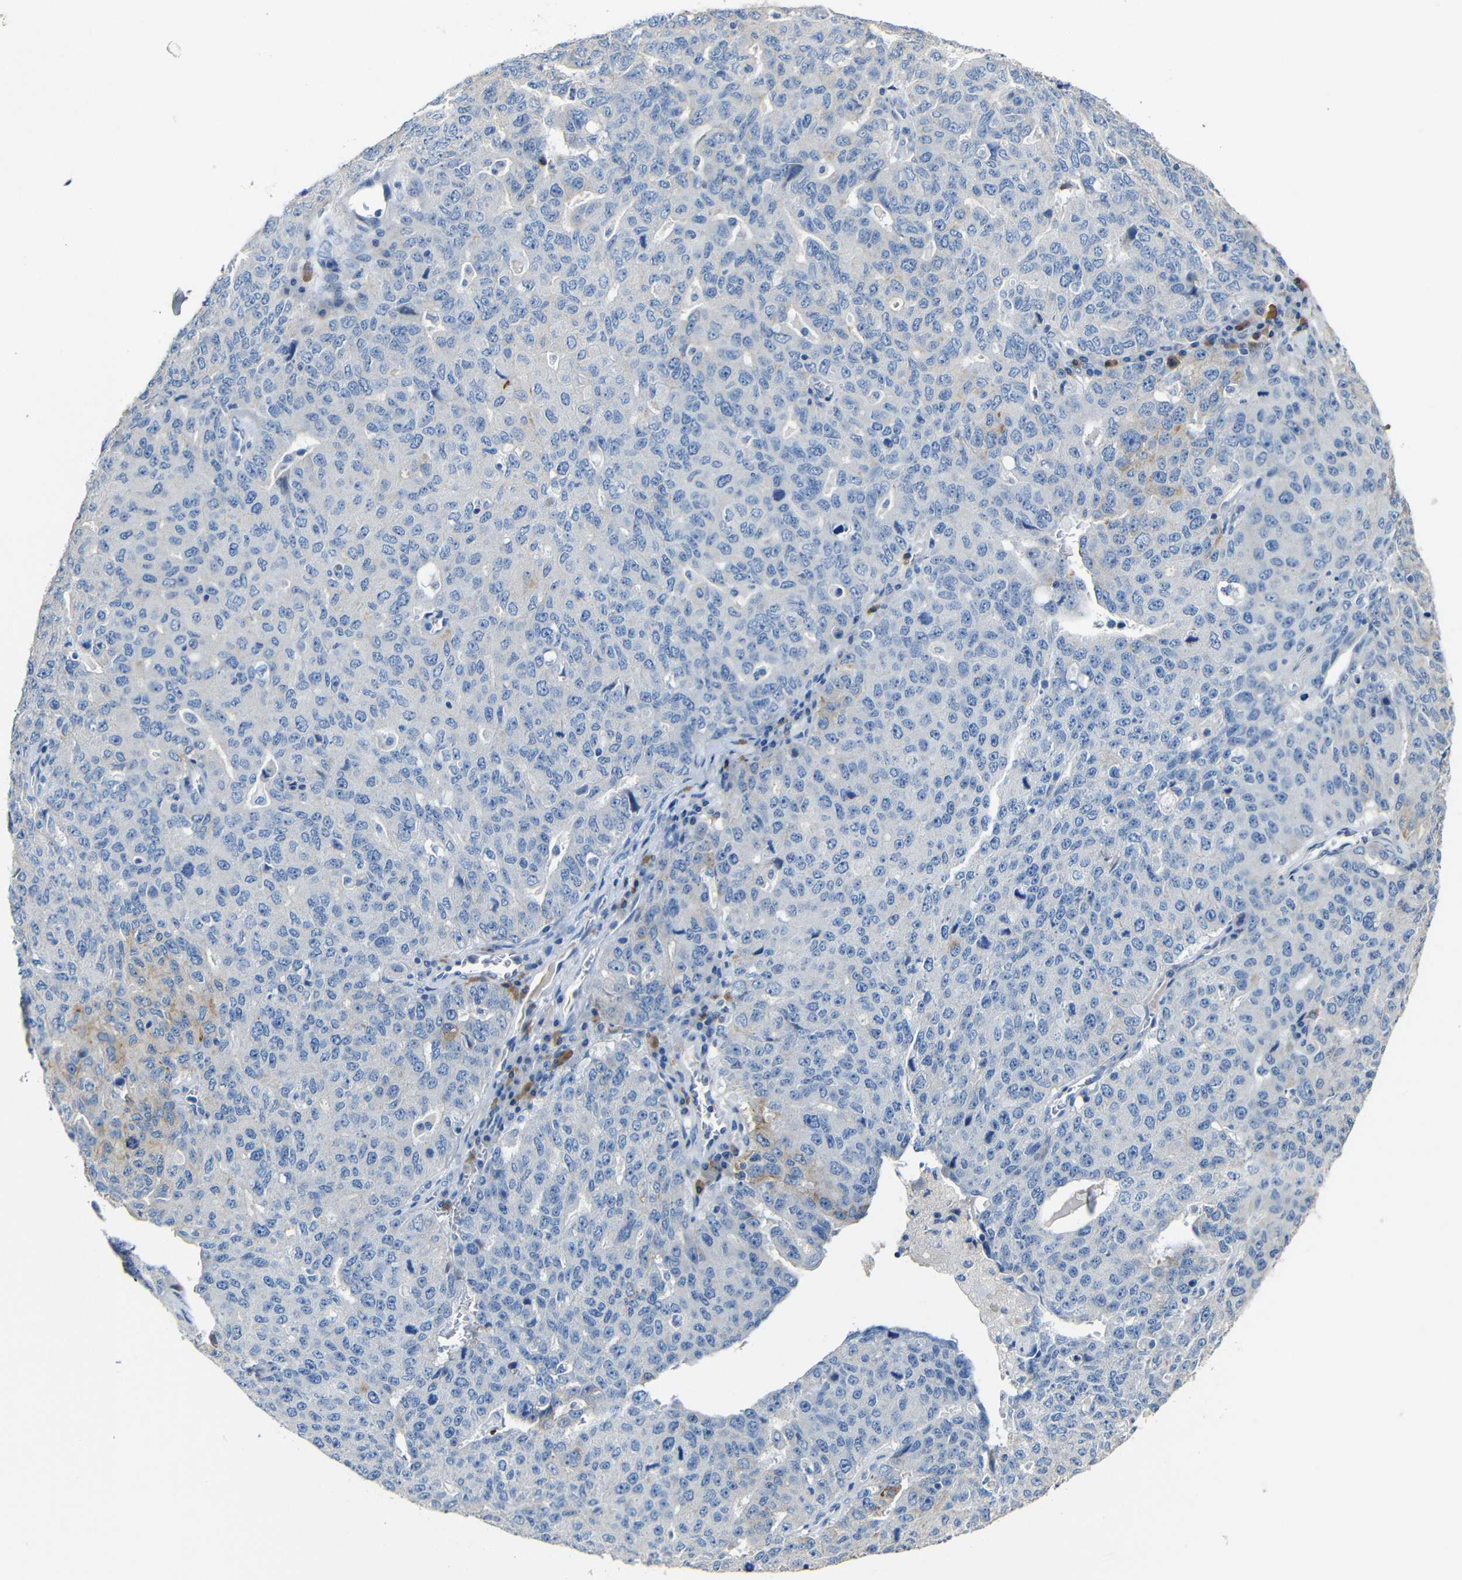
{"staining": {"intensity": "negative", "quantity": "none", "location": "none"}, "tissue": "ovarian cancer", "cell_type": "Tumor cells", "image_type": "cancer", "snomed": [{"axis": "morphology", "description": "Carcinoma, endometroid"}, {"axis": "topography", "description": "Ovary"}], "caption": "Tumor cells show no significant expression in ovarian cancer.", "gene": "ACKR2", "patient": {"sex": "female", "age": 62}}